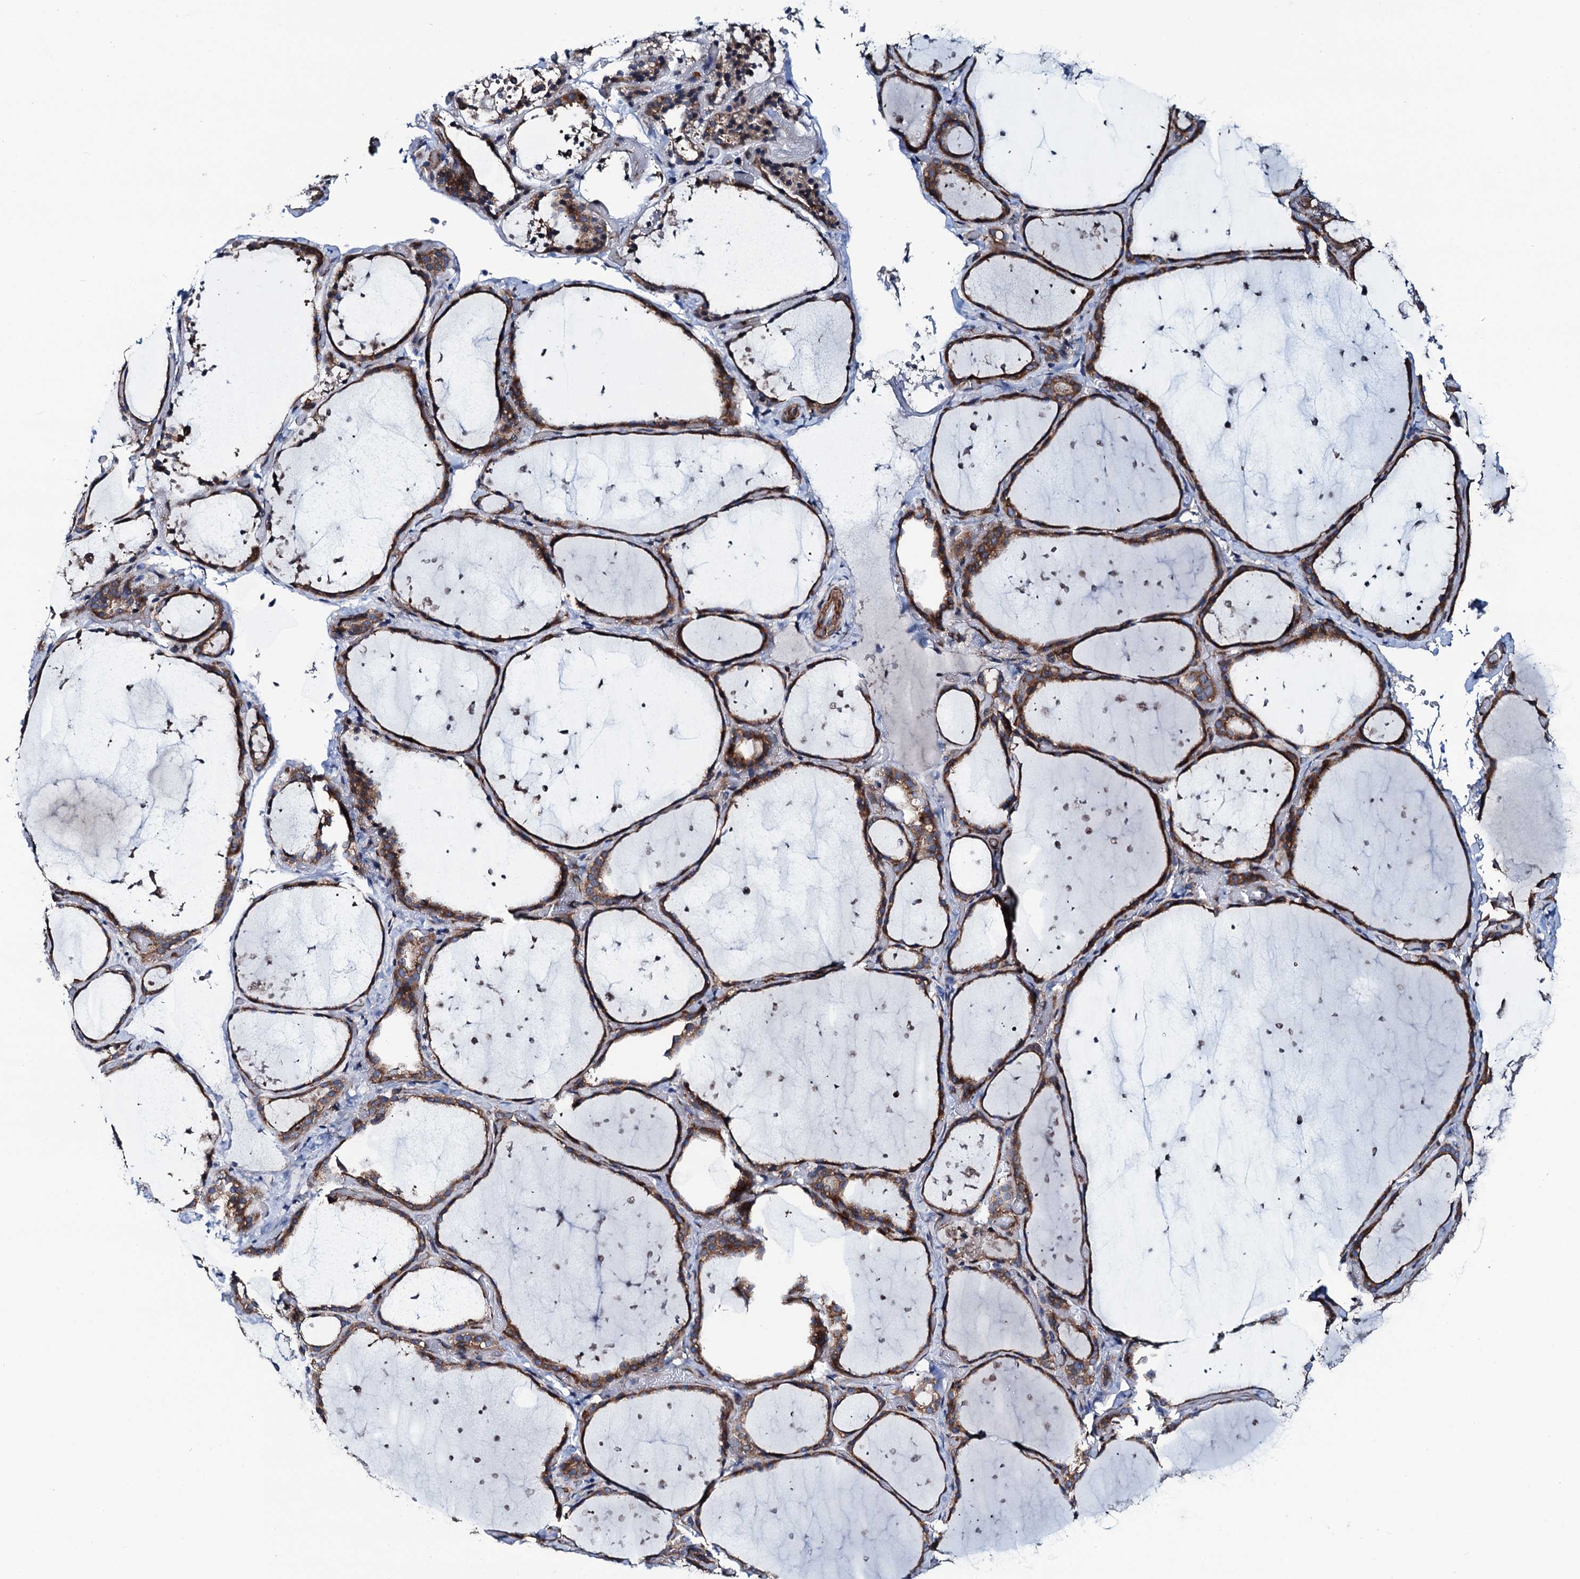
{"staining": {"intensity": "moderate", "quantity": ">75%", "location": "cytoplasmic/membranous"}, "tissue": "thyroid gland", "cell_type": "Glandular cells", "image_type": "normal", "snomed": [{"axis": "morphology", "description": "Normal tissue, NOS"}, {"axis": "topography", "description": "Thyroid gland"}], "caption": "Glandular cells display medium levels of moderate cytoplasmic/membranous staining in approximately >75% of cells in normal human thyroid gland.", "gene": "NEK1", "patient": {"sex": "female", "age": 44}}